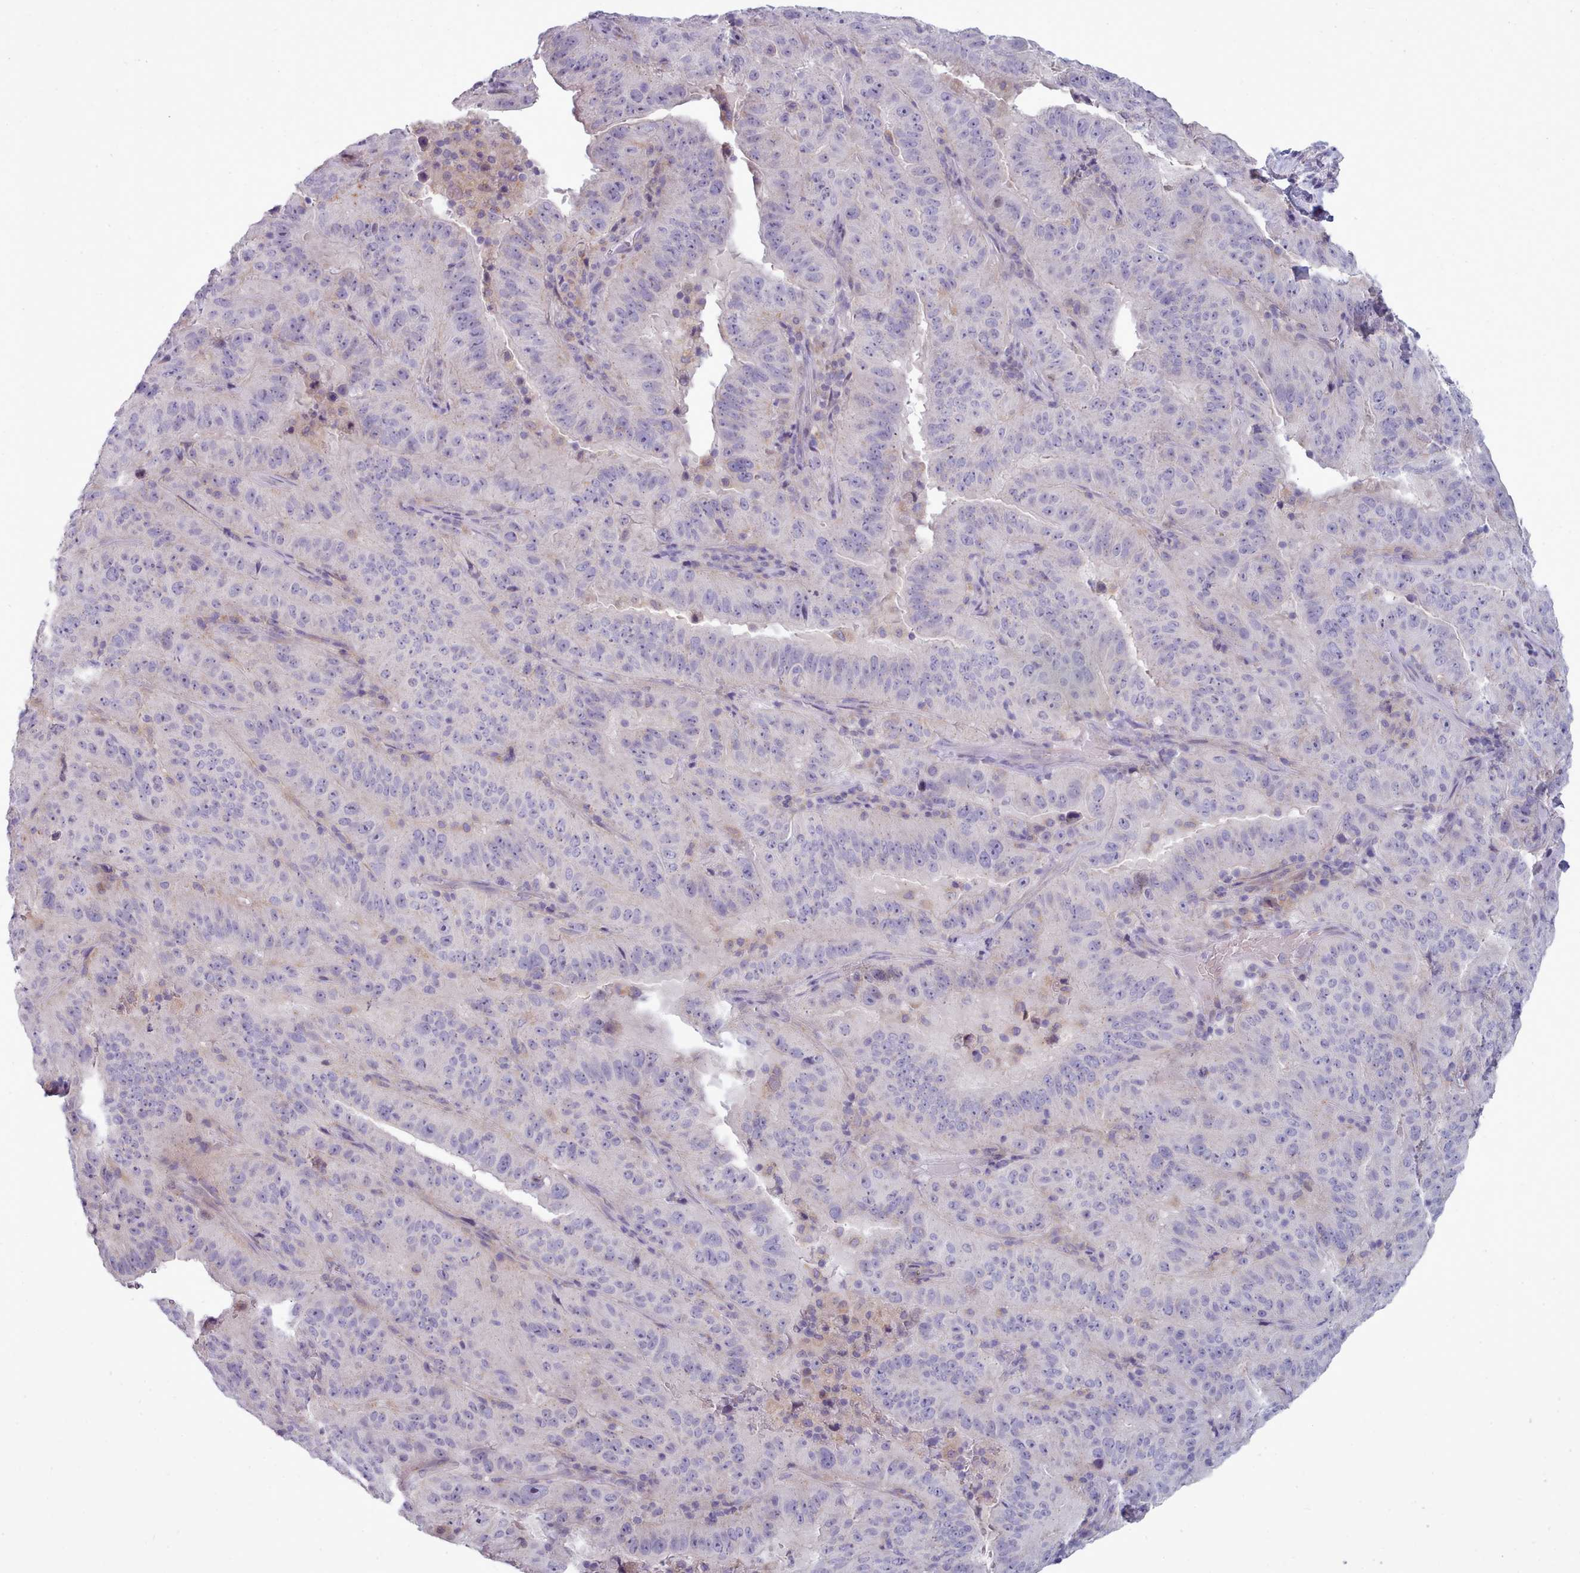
{"staining": {"intensity": "negative", "quantity": "none", "location": "none"}, "tissue": "pancreatic cancer", "cell_type": "Tumor cells", "image_type": "cancer", "snomed": [{"axis": "morphology", "description": "Adenocarcinoma, NOS"}, {"axis": "topography", "description": "Pancreas"}], "caption": "This is a micrograph of immunohistochemistry (IHC) staining of pancreatic cancer (adenocarcinoma), which shows no expression in tumor cells. The staining was performed using DAB (3,3'-diaminobenzidine) to visualize the protein expression in brown, while the nuclei were stained in blue with hematoxylin (Magnification: 20x).", "gene": "MYRFL", "patient": {"sex": "male", "age": 63}}